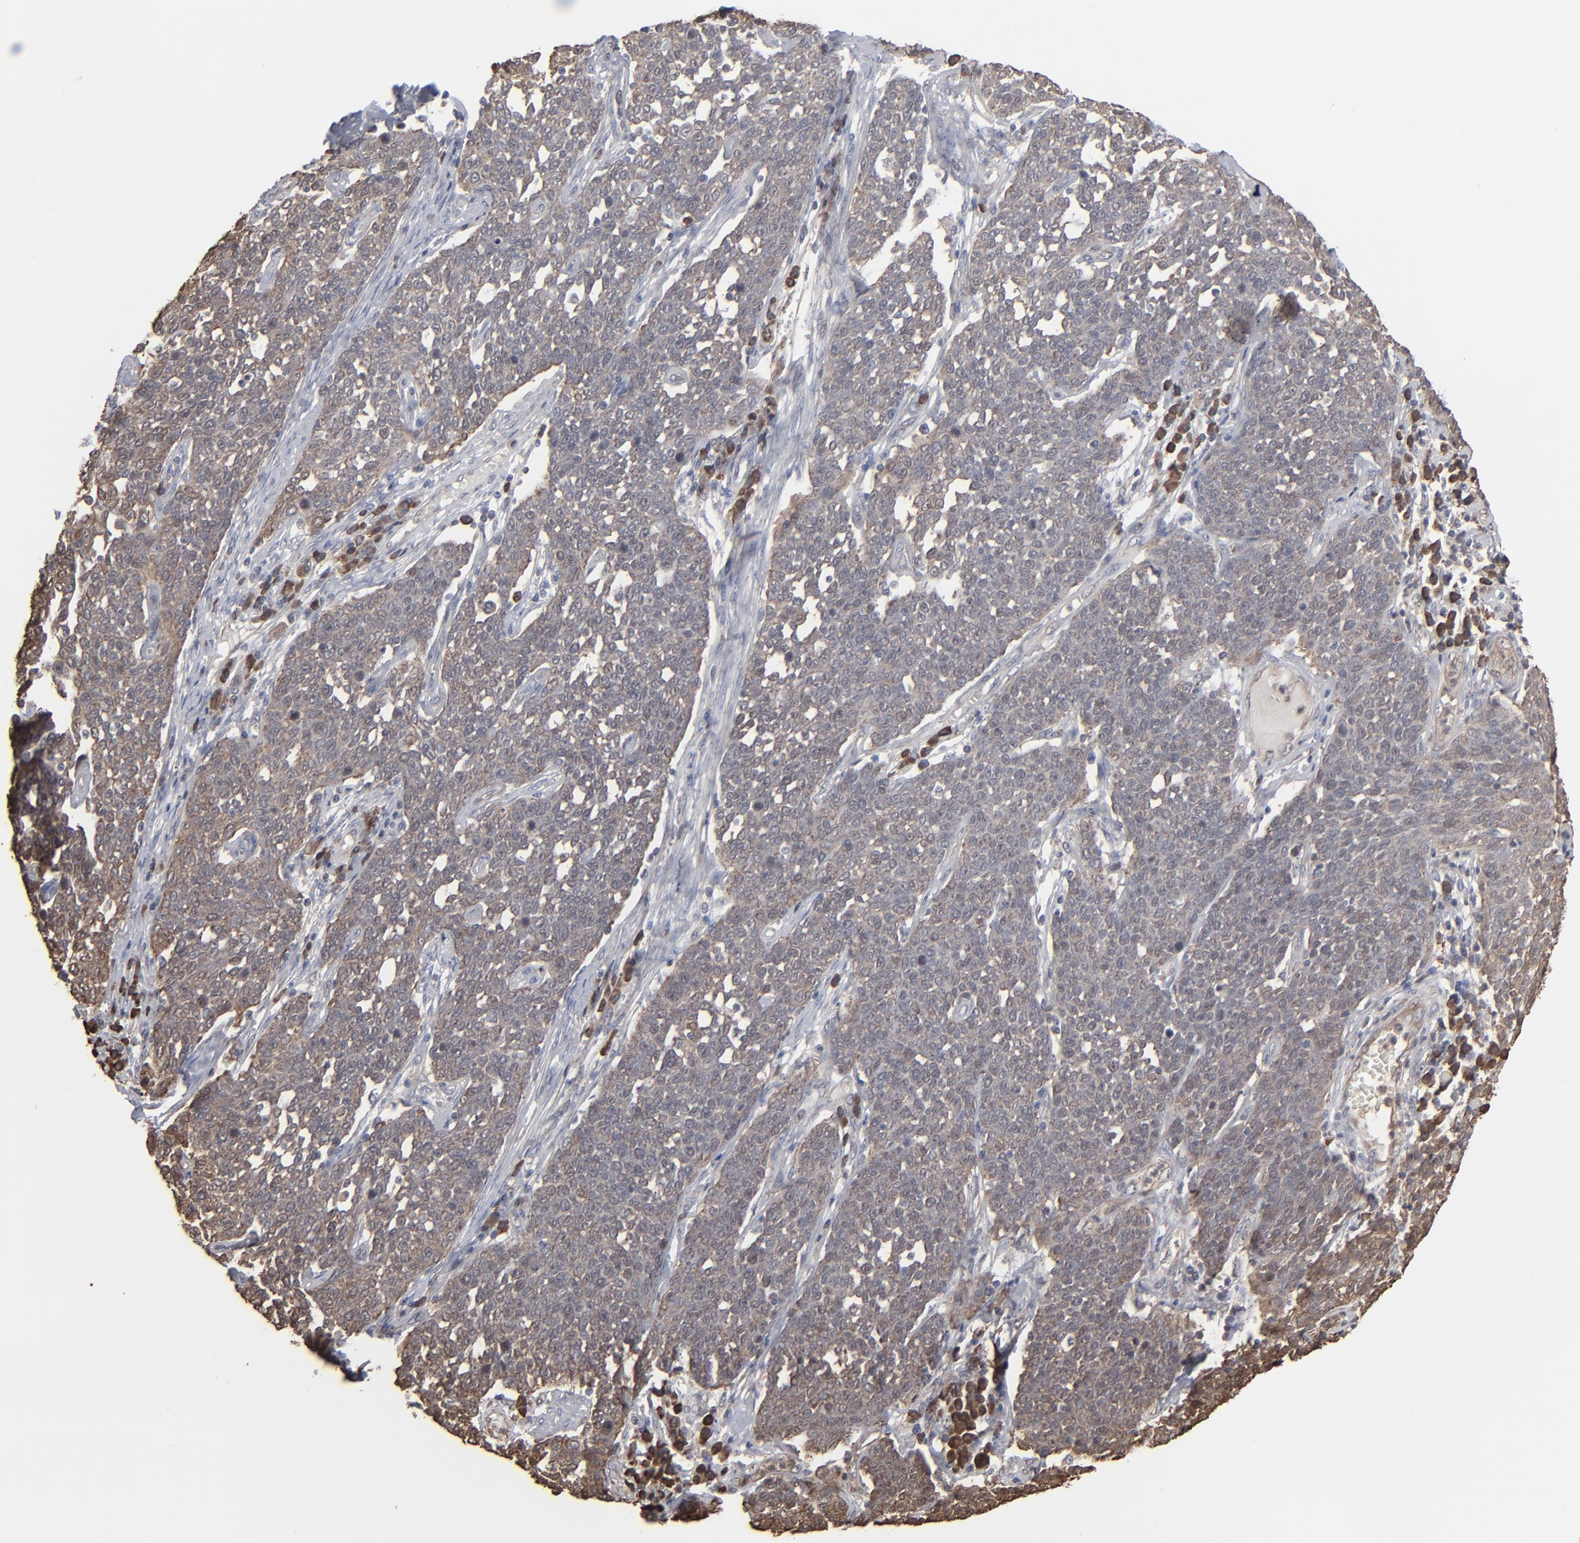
{"staining": {"intensity": "moderate", "quantity": ">75%", "location": "cytoplasmic/membranous"}, "tissue": "cervical cancer", "cell_type": "Tumor cells", "image_type": "cancer", "snomed": [{"axis": "morphology", "description": "Squamous cell carcinoma, NOS"}, {"axis": "topography", "description": "Cervix"}], "caption": "Immunohistochemical staining of cervical cancer demonstrates moderate cytoplasmic/membranous protein positivity in about >75% of tumor cells. The staining is performed using DAB (3,3'-diaminobenzidine) brown chromogen to label protein expression. The nuclei are counter-stained blue using hematoxylin.", "gene": "NME1-NME2", "patient": {"sex": "female", "age": 34}}